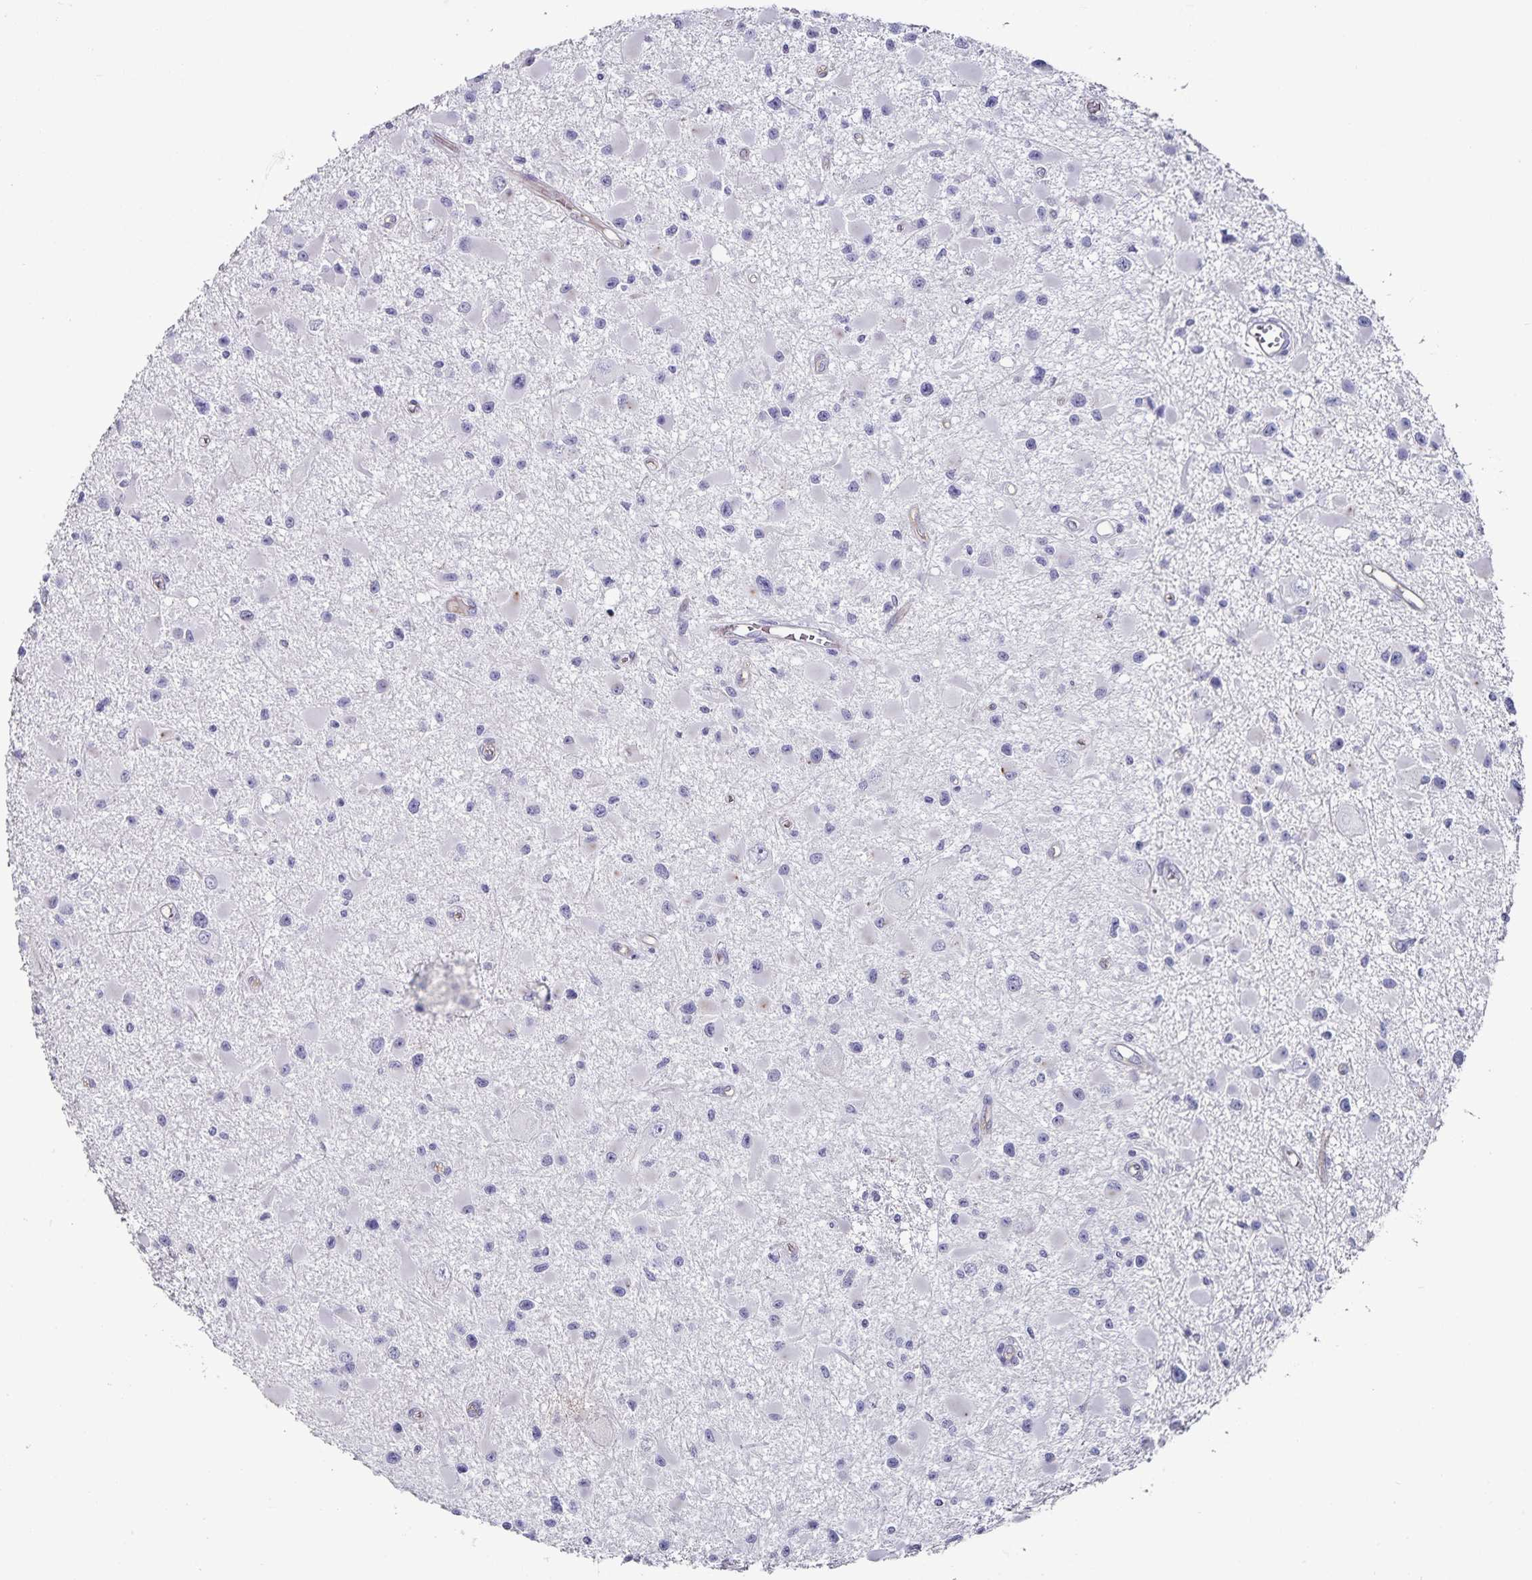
{"staining": {"intensity": "negative", "quantity": "none", "location": "none"}, "tissue": "glioma", "cell_type": "Tumor cells", "image_type": "cancer", "snomed": [{"axis": "morphology", "description": "Glioma, malignant, High grade"}, {"axis": "topography", "description": "Brain"}], "caption": "High magnification brightfield microscopy of glioma stained with DAB (3,3'-diaminobenzidine) (brown) and counterstained with hematoxylin (blue): tumor cells show no significant positivity.", "gene": "PODXL", "patient": {"sex": "male", "age": 54}}